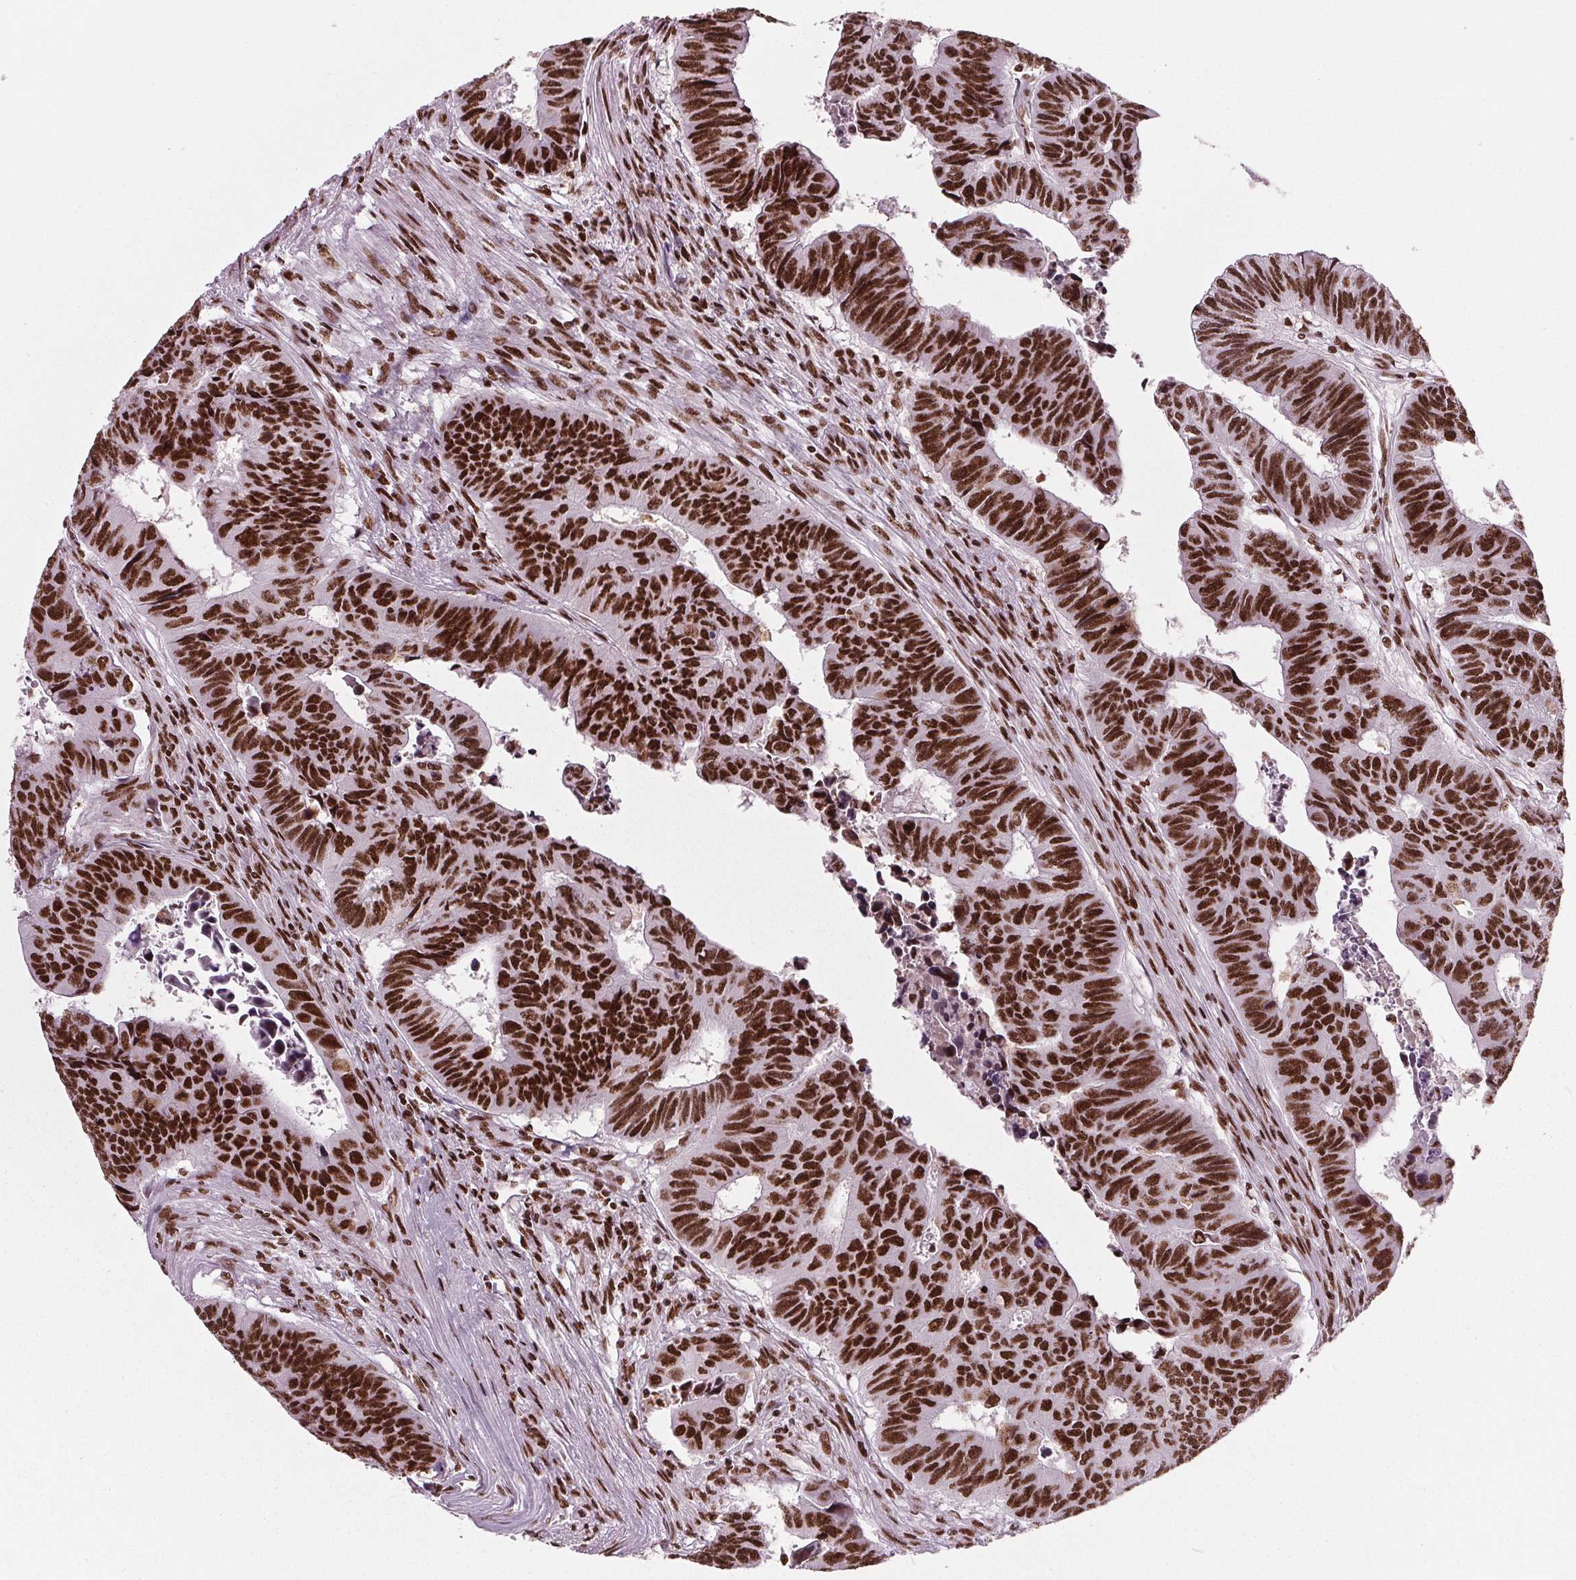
{"staining": {"intensity": "strong", "quantity": ">75%", "location": "nuclear"}, "tissue": "colorectal cancer", "cell_type": "Tumor cells", "image_type": "cancer", "snomed": [{"axis": "morphology", "description": "Adenocarcinoma, NOS"}, {"axis": "topography", "description": "Rectum"}], "caption": "The micrograph displays immunohistochemical staining of colorectal cancer. There is strong nuclear positivity is appreciated in approximately >75% of tumor cells.", "gene": "BRD4", "patient": {"sex": "female", "age": 85}}